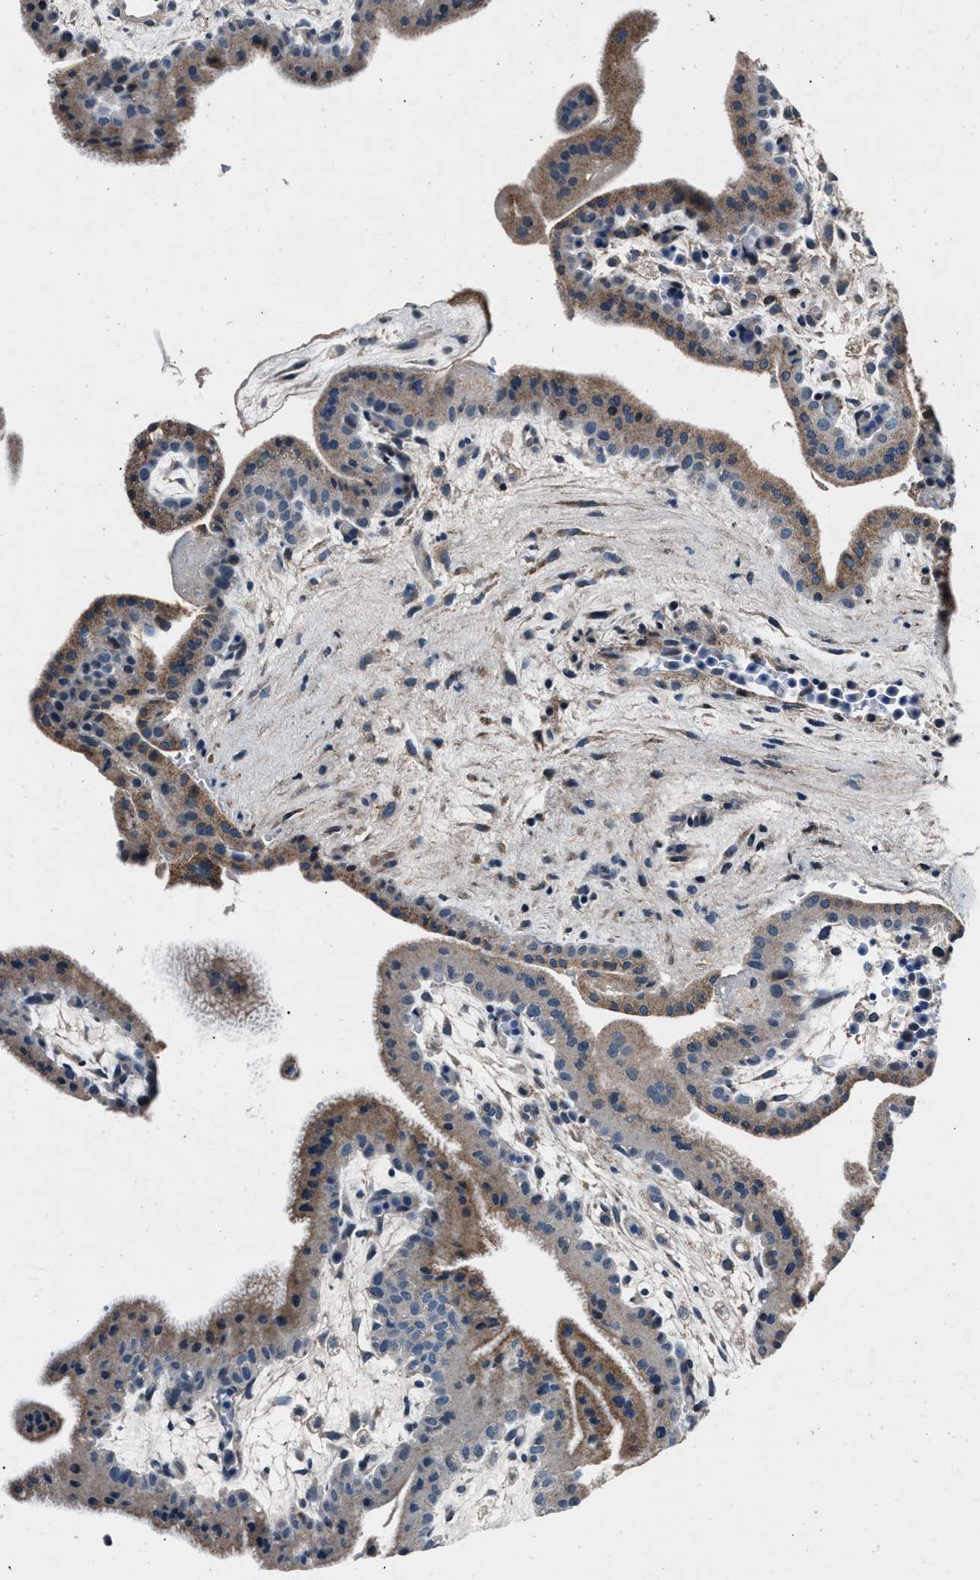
{"staining": {"intensity": "weak", "quantity": "<25%", "location": "cytoplasmic/membranous"}, "tissue": "placenta", "cell_type": "Decidual cells", "image_type": "normal", "snomed": [{"axis": "morphology", "description": "Normal tissue, NOS"}, {"axis": "topography", "description": "Placenta"}], "caption": "The IHC image has no significant staining in decidual cells of placenta.", "gene": "DENND6B", "patient": {"sex": "female", "age": 35}}